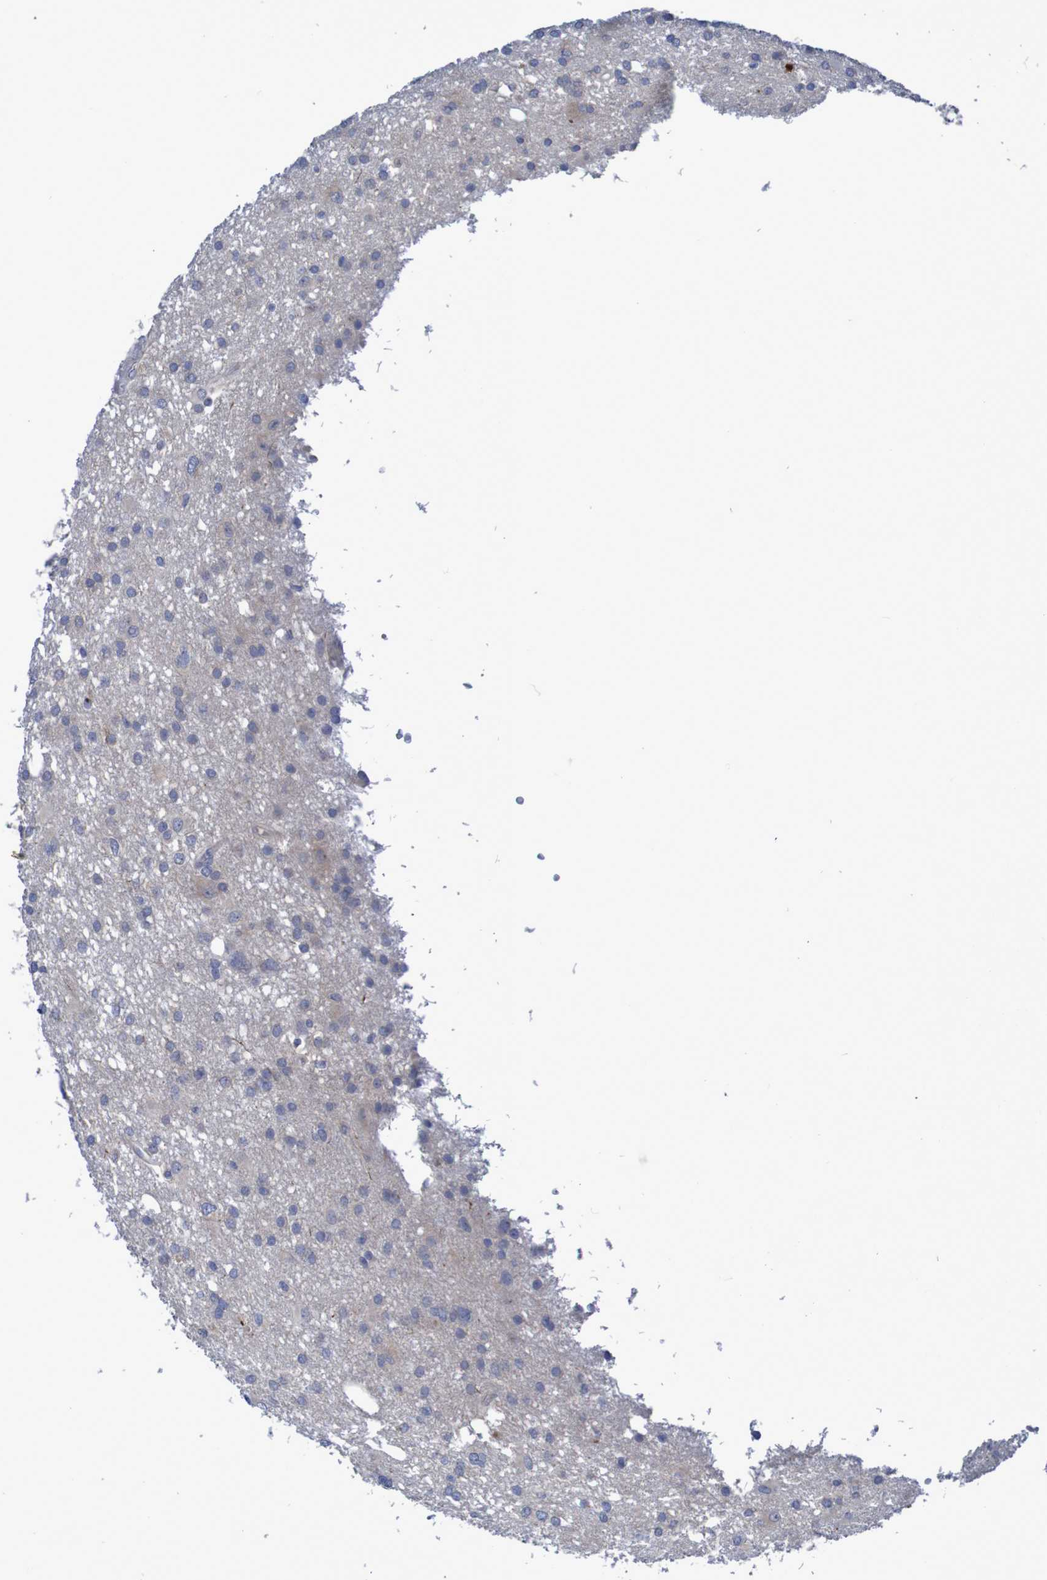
{"staining": {"intensity": "negative", "quantity": "none", "location": "none"}, "tissue": "glioma", "cell_type": "Tumor cells", "image_type": "cancer", "snomed": [{"axis": "morphology", "description": "Glioma, malignant, High grade"}, {"axis": "topography", "description": "Brain"}], "caption": "Glioma was stained to show a protein in brown. There is no significant positivity in tumor cells.", "gene": "PARP4", "patient": {"sex": "female", "age": 59}}